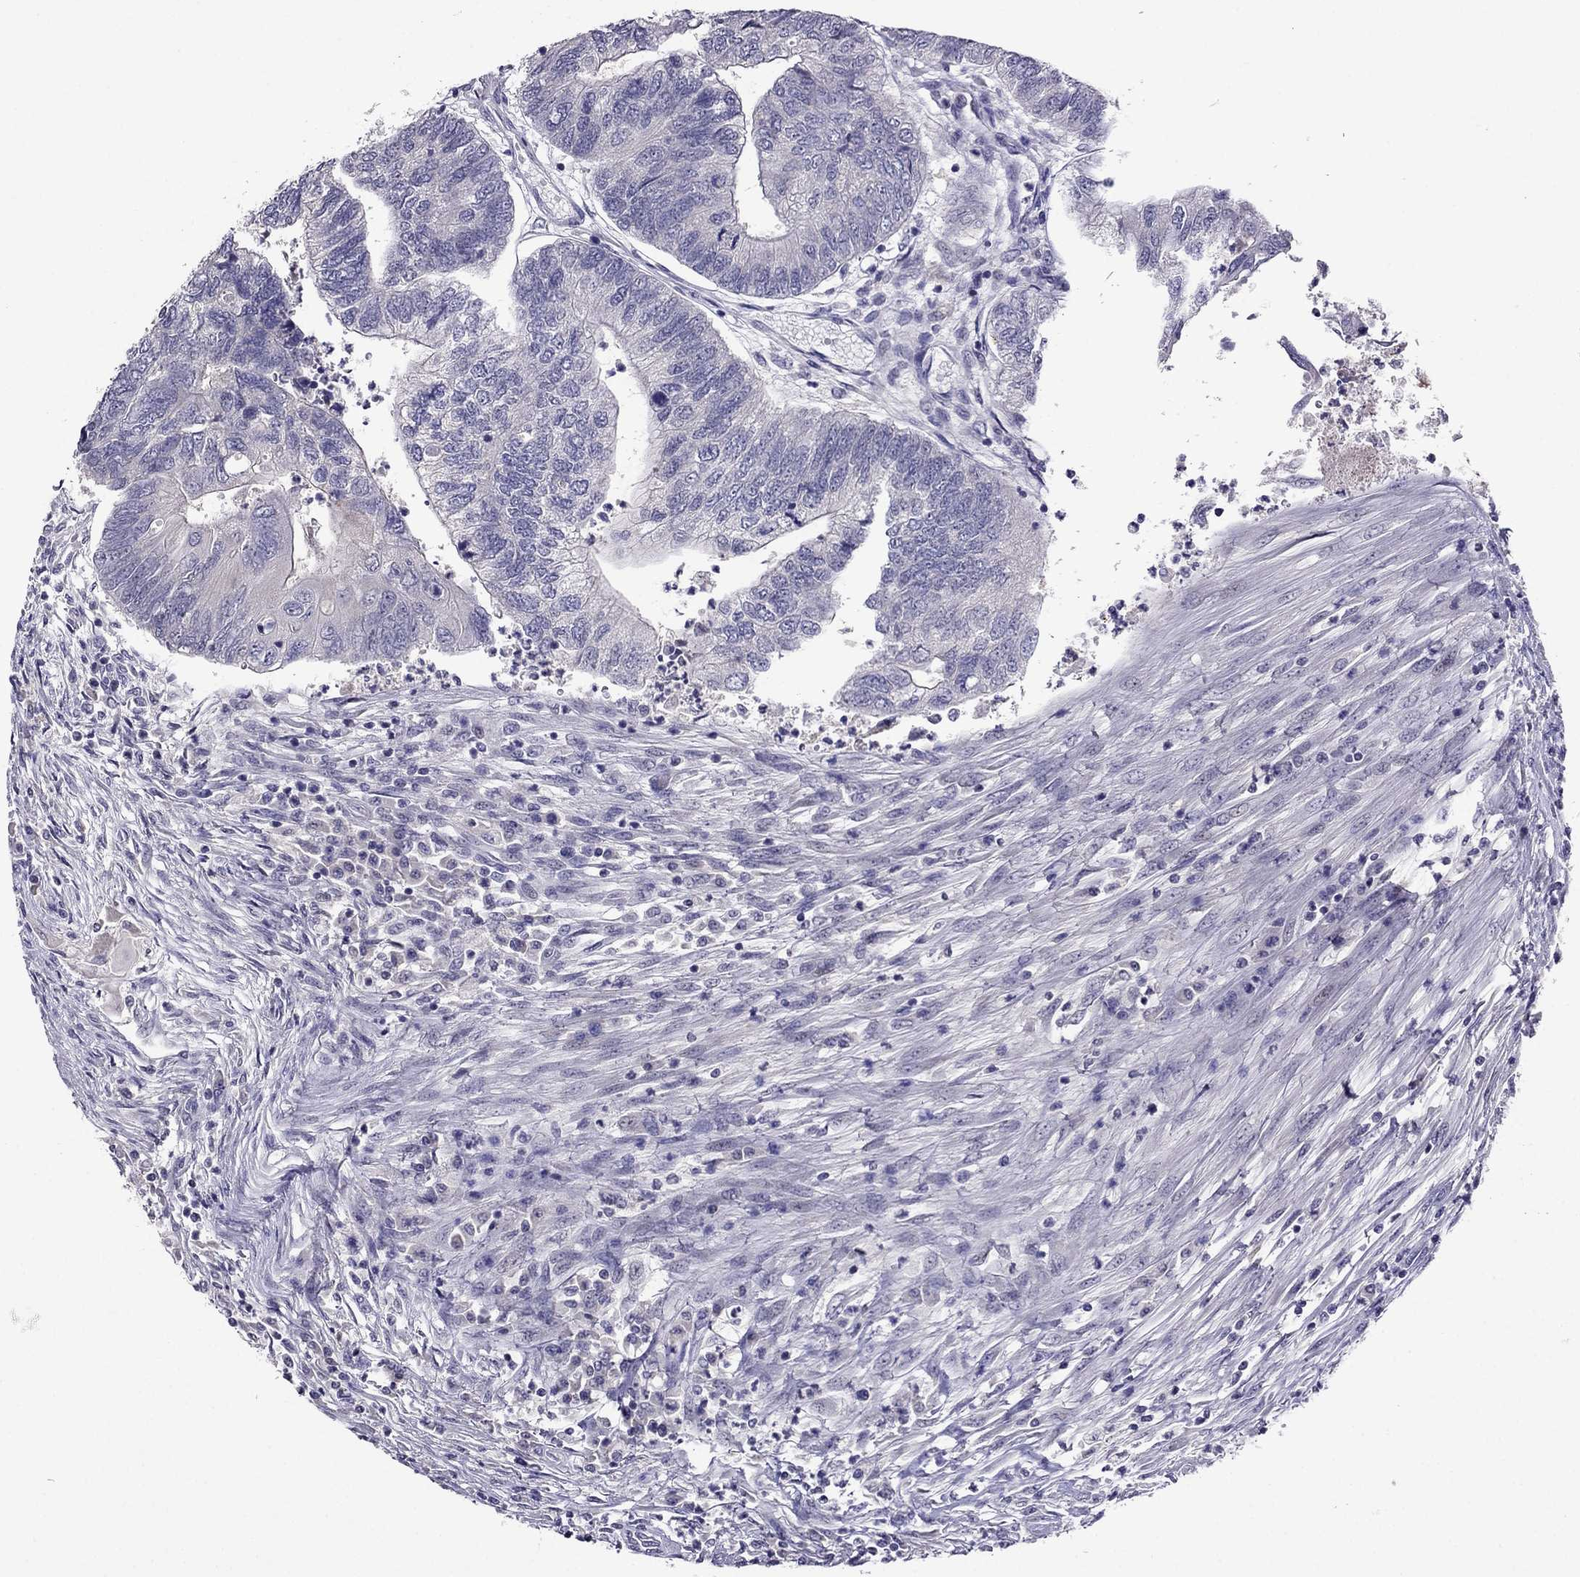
{"staining": {"intensity": "negative", "quantity": "none", "location": "none"}, "tissue": "colorectal cancer", "cell_type": "Tumor cells", "image_type": "cancer", "snomed": [{"axis": "morphology", "description": "Adenocarcinoma, NOS"}, {"axis": "topography", "description": "Colon"}], "caption": "Colorectal cancer (adenocarcinoma) was stained to show a protein in brown. There is no significant positivity in tumor cells.", "gene": "SPTBN4", "patient": {"sex": "female", "age": 67}}